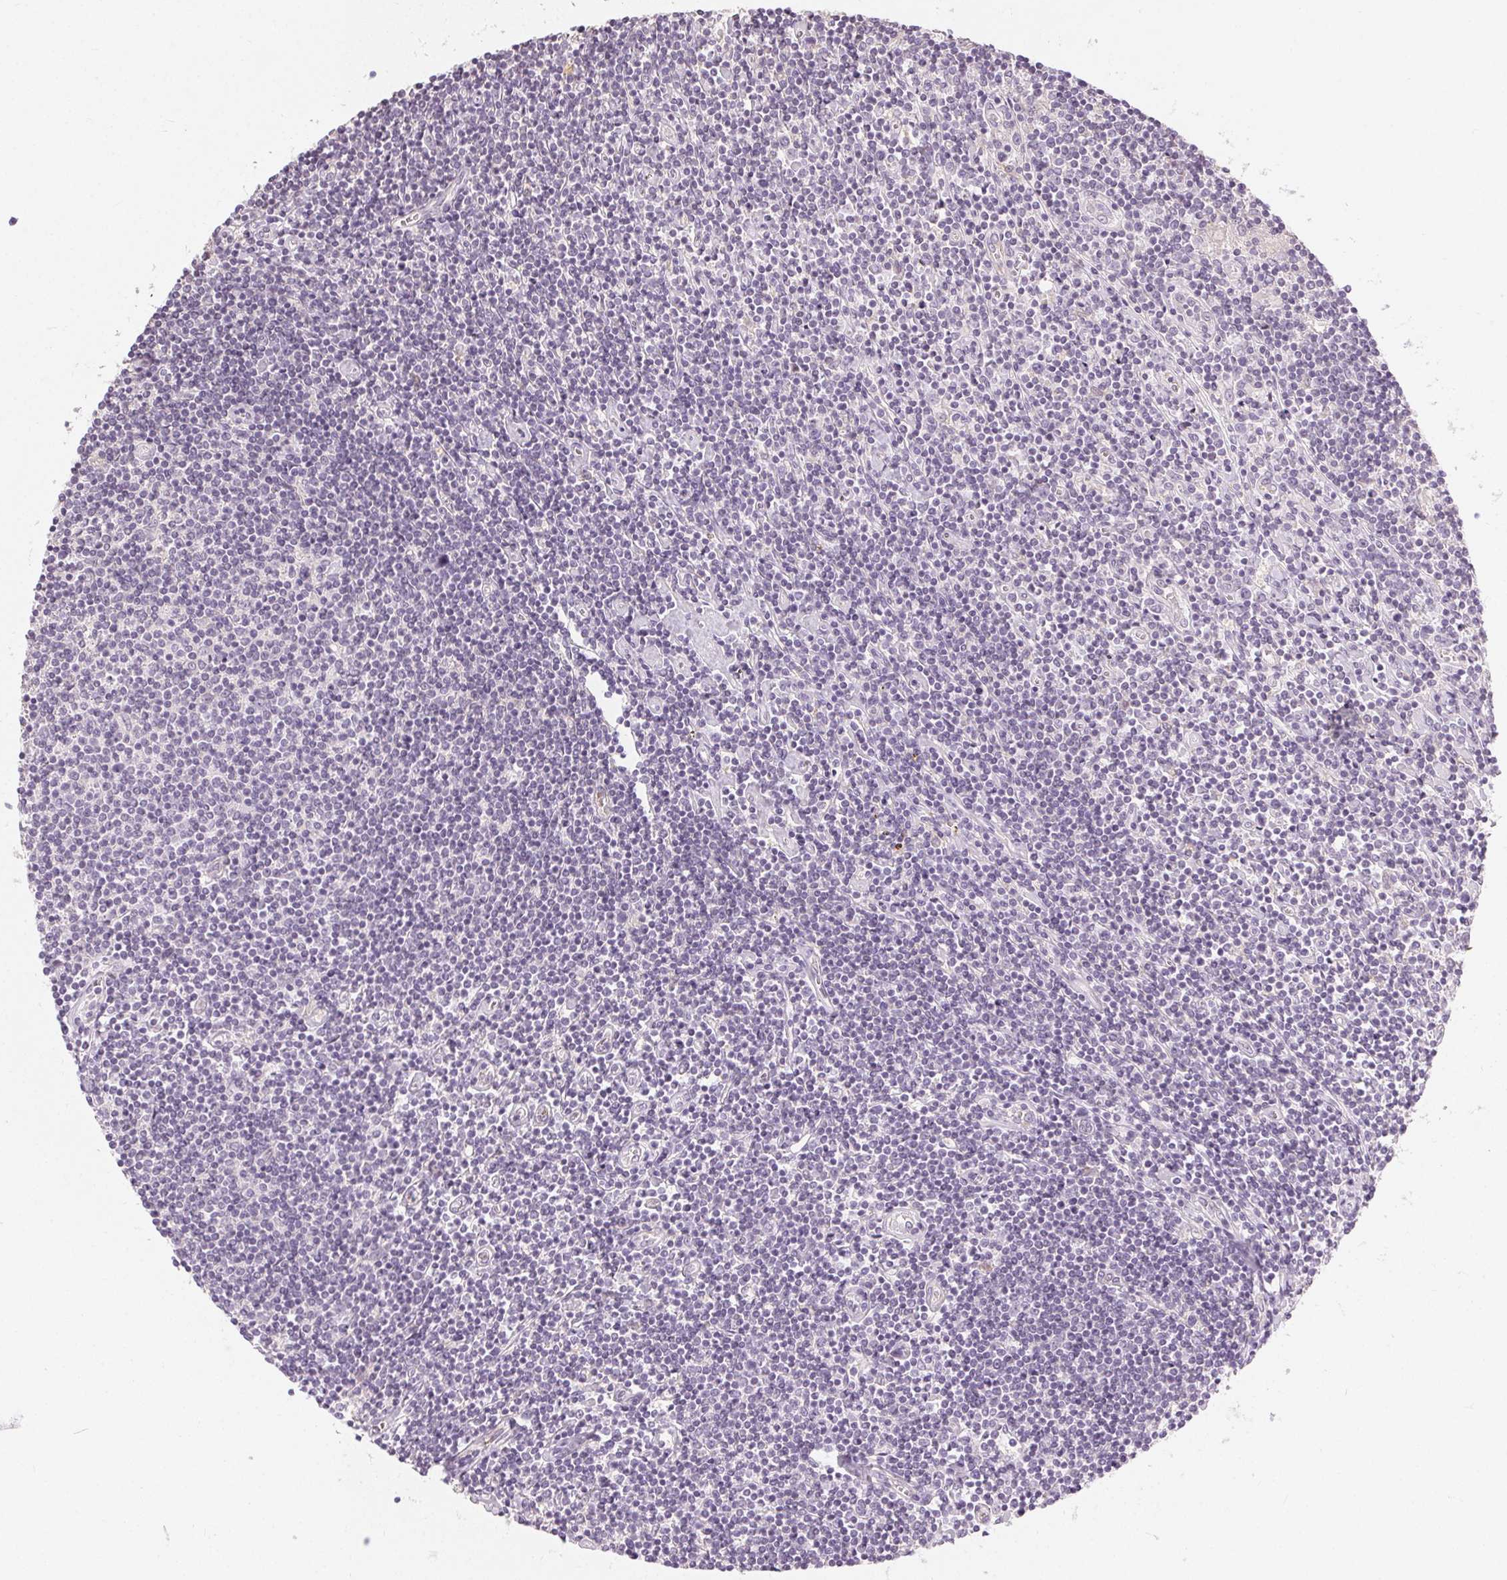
{"staining": {"intensity": "negative", "quantity": "none", "location": "none"}, "tissue": "lymphoma", "cell_type": "Tumor cells", "image_type": "cancer", "snomed": [{"axis": "morphology", "description": "Hodgkin's disease, NOS"}, {"axis": "topography", "description": "Lymph node"}], "caption": "Immunohistochemistry (IHC) of Hodgkin's disease exhibits no positivity in tumor cells.", "gene": "CLTRN", "patient": {"sex": "male", "age": 40}}